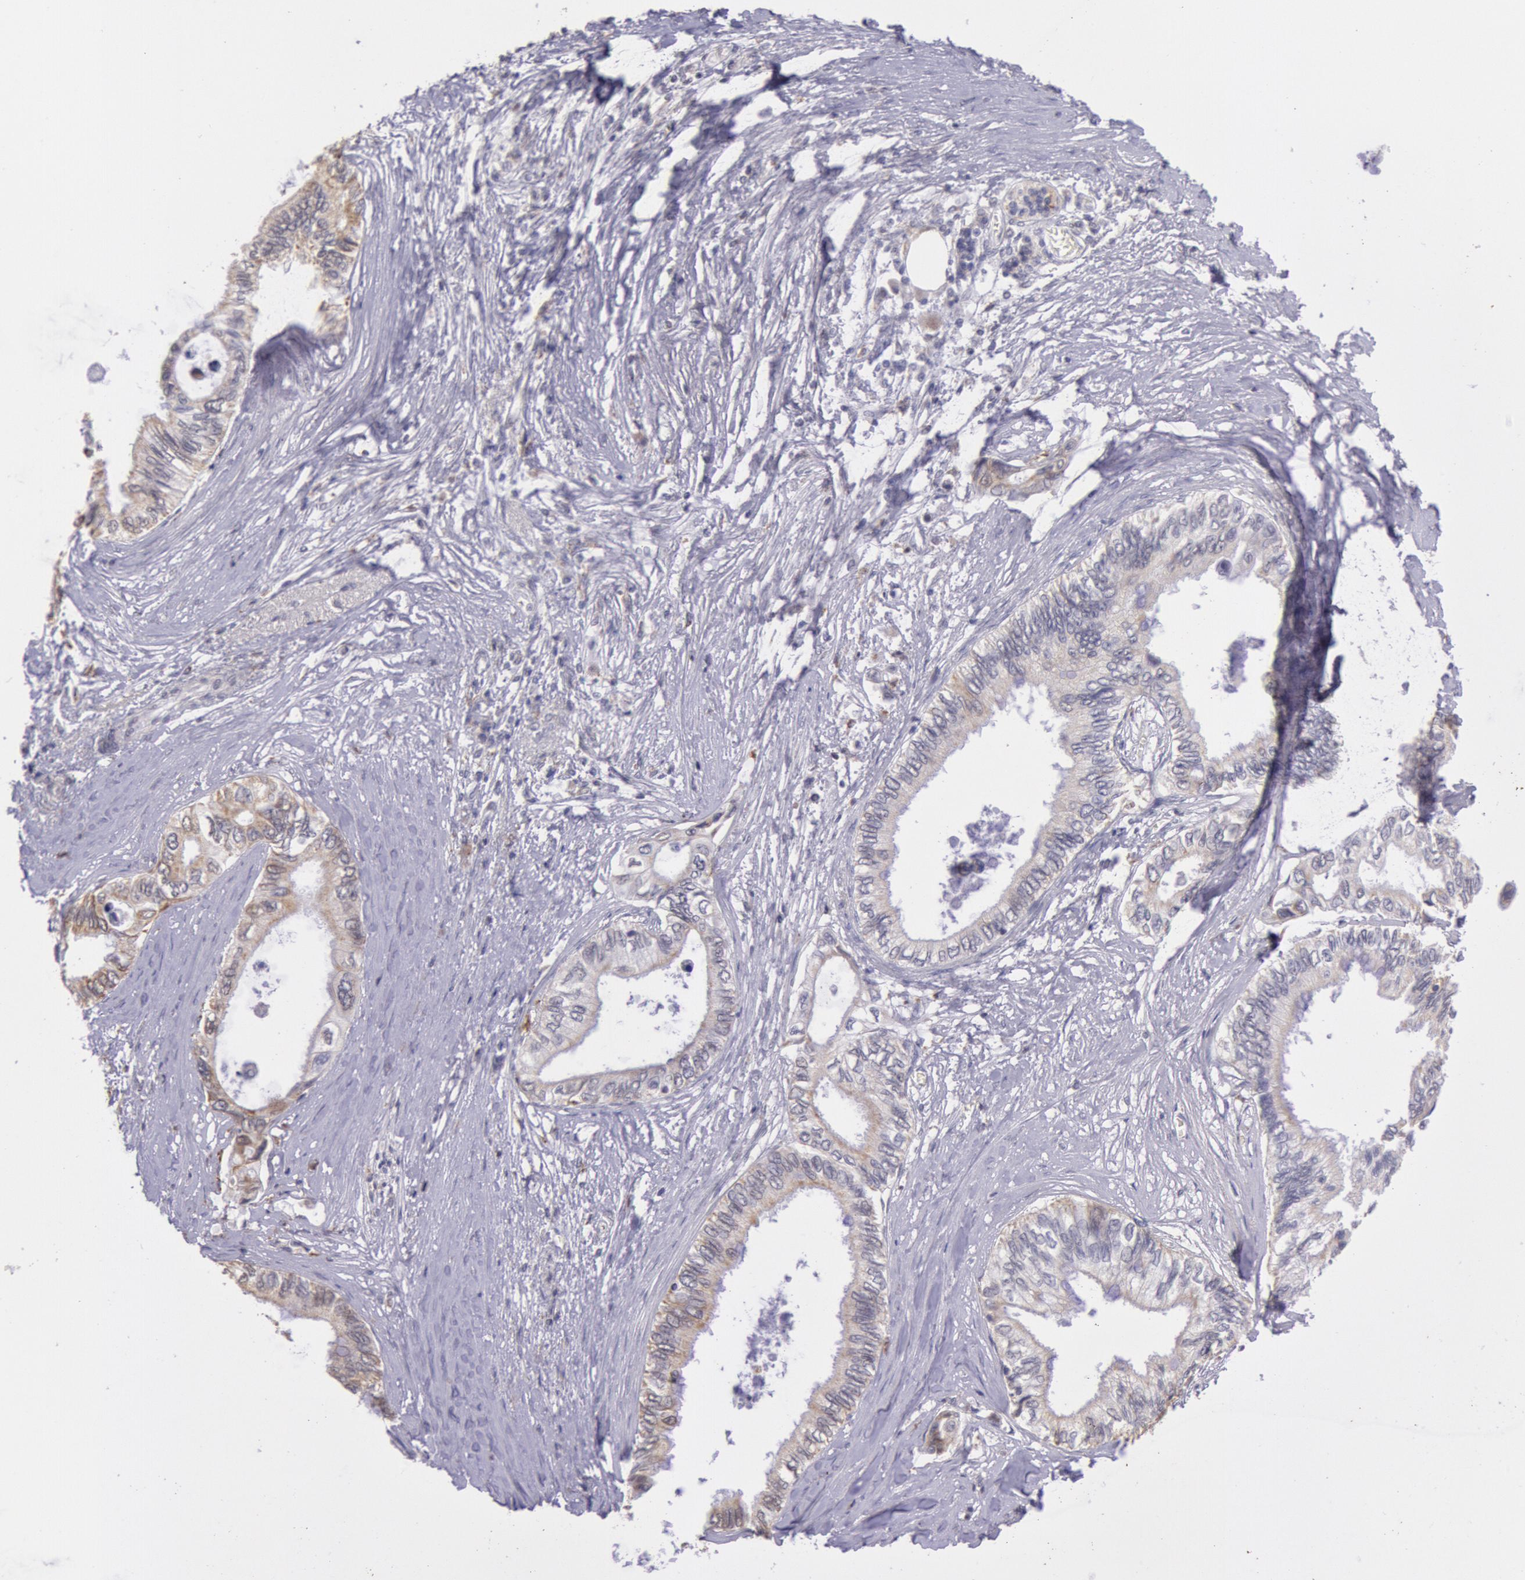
{"staining": {"intensity": "weak", "quantity": "25%-75%", "location": "cytoplasmic/membranous"}, "tissue": "pancreatic cancer", "cell_type": "Tumor cells", "image_type": "cancer", "snomed": [{"axis": "morphology", "description": "Adenocarcinoma, NOS"}, {"axis": "topography", "description": "Pancreas"}], "caption": "Protein staining of pancreatic cancer tissue demonstrates weak cytoplasmic/membranous positivity in approximately 25%-75% of tumor cells.", "gene": "FRMD6", "patient": {"sex": "female", "age": 66}}